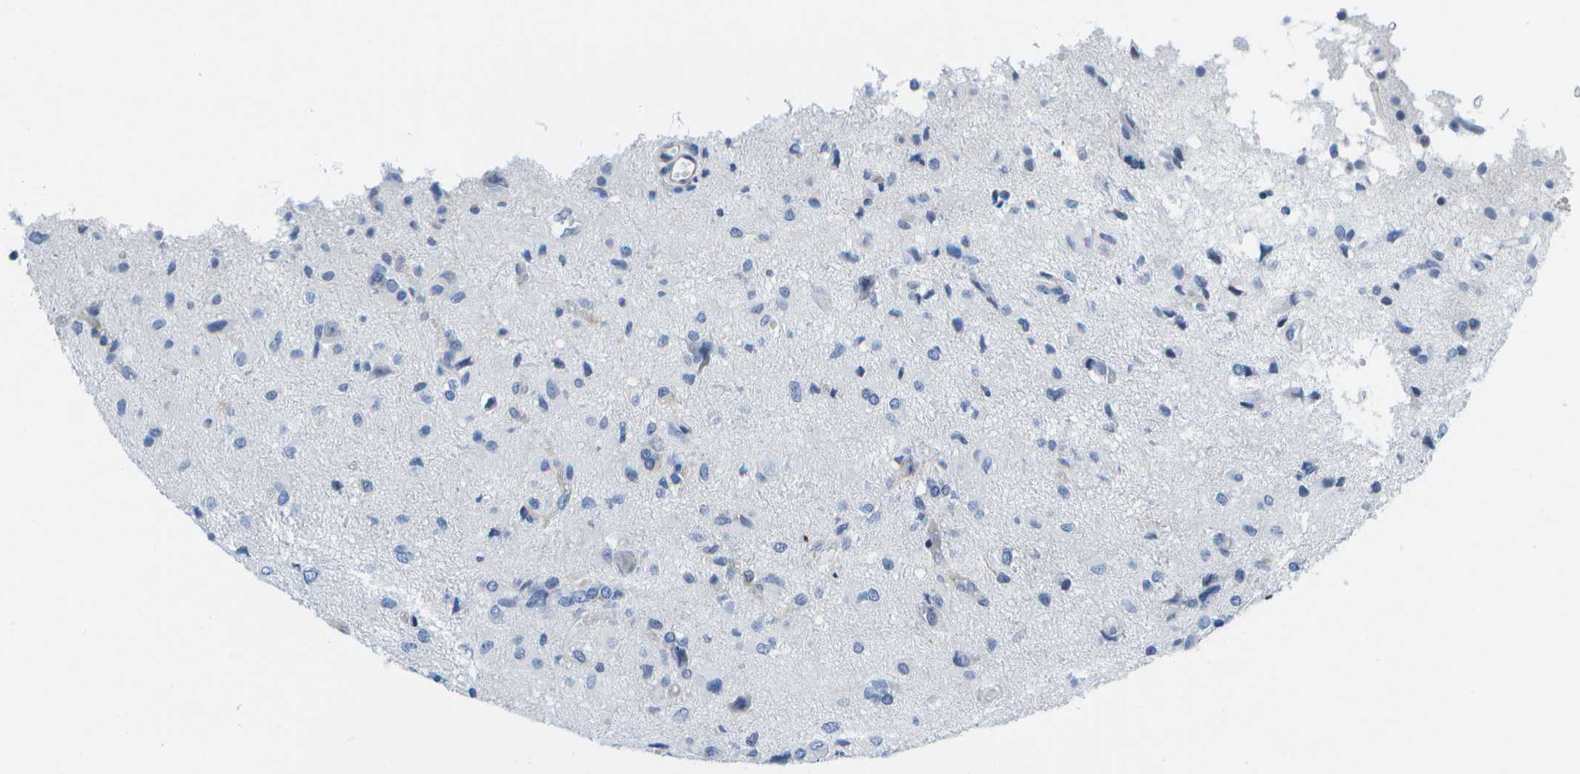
{"staining": {"intensity": "negative", "quantity": "none", "location": "none"}, "tissue": "glioma", "cell_type": "Tumor cells", "image_type": "cancer", "snomed": [{"axis": "morphology", "description": "Glioma, malignant, High grade"}, {"axis": "topography", "description": "Brain"}], "caption": "Glioma stained for a protein using IHC shows no positivity tumor cells.", "gene": "ADGRG6", "patient": {"sex": "female", "age": 59}}